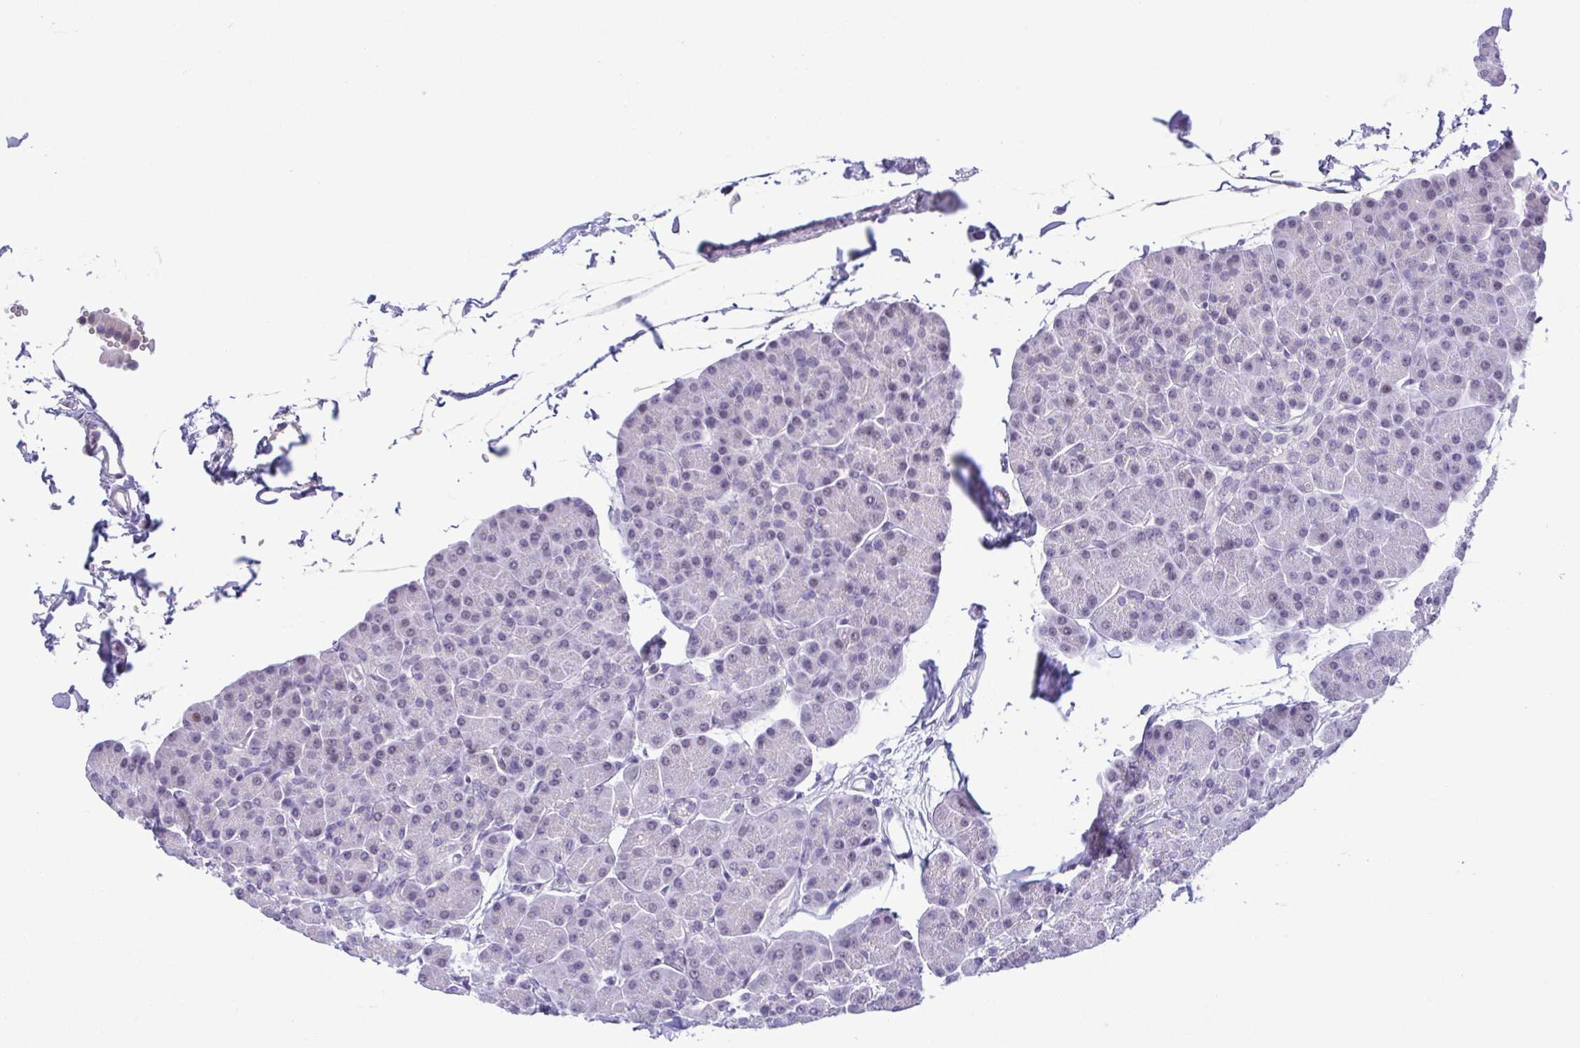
{"staining": {"intensity": "negative", "quantity": "none", "location": "none"}, "tissue": "pancreas", "cell_type": "Exocrine glandular cells", "image_type": "normal", "snomed": [{"axis": "morphology", "description": "Normal tissue, NOS"}, {"axis": "topography", "description": "Pancreas"}, {"axis": "topography", "description": "Peripheral nerve tissue"}], "caption": "A photomicrograph of pancreas stained for a protein shows no brown staining in exocrine glandular cells. Nuclei are stained in blue.", "gene": "TIPIN", "patient": {"sex": "male", "age": 54}}